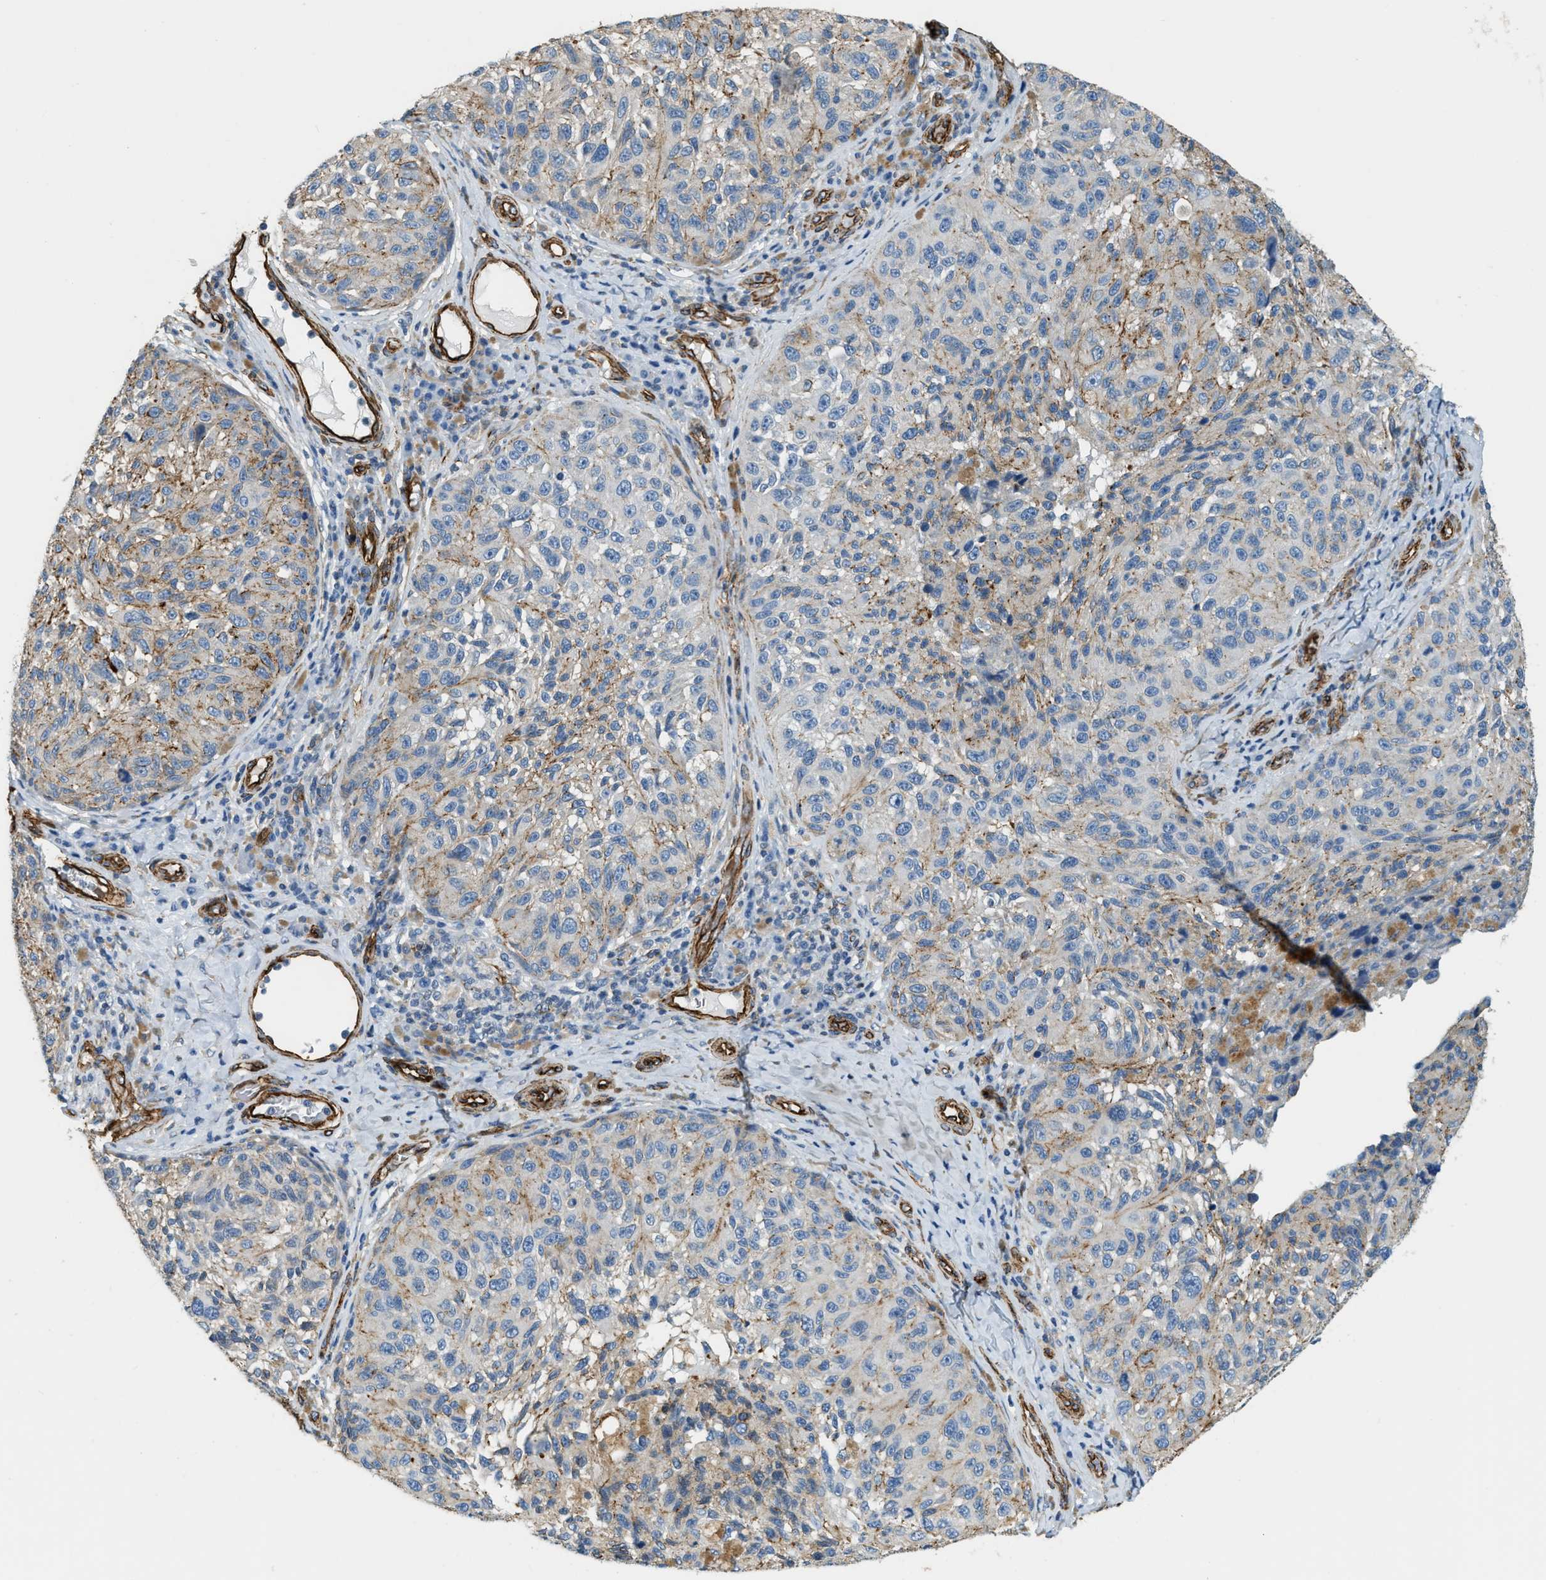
{"staining": {"intensity": "moderate", "quantity": "25%-75%", "location": "cytoplasmic/membranous"}, "tissue": "melanoma", "cell_type": "Tumor cells", "image_type": "cancer", "snomed": [{"axis": "morphology", "description": "Malignant melanoma, NOS"}, {"axis": "topography", "description": "Skin"}], "caption": "The micrograph demonstrates immunohistochemical staining of malignant melanoma. There is moderate cytoplasmic/membranous expression is appreciated in about 25%-75% of tumor cells.", "gene": "TMEM43", "patient": {"sex": "female", "age": 73}}